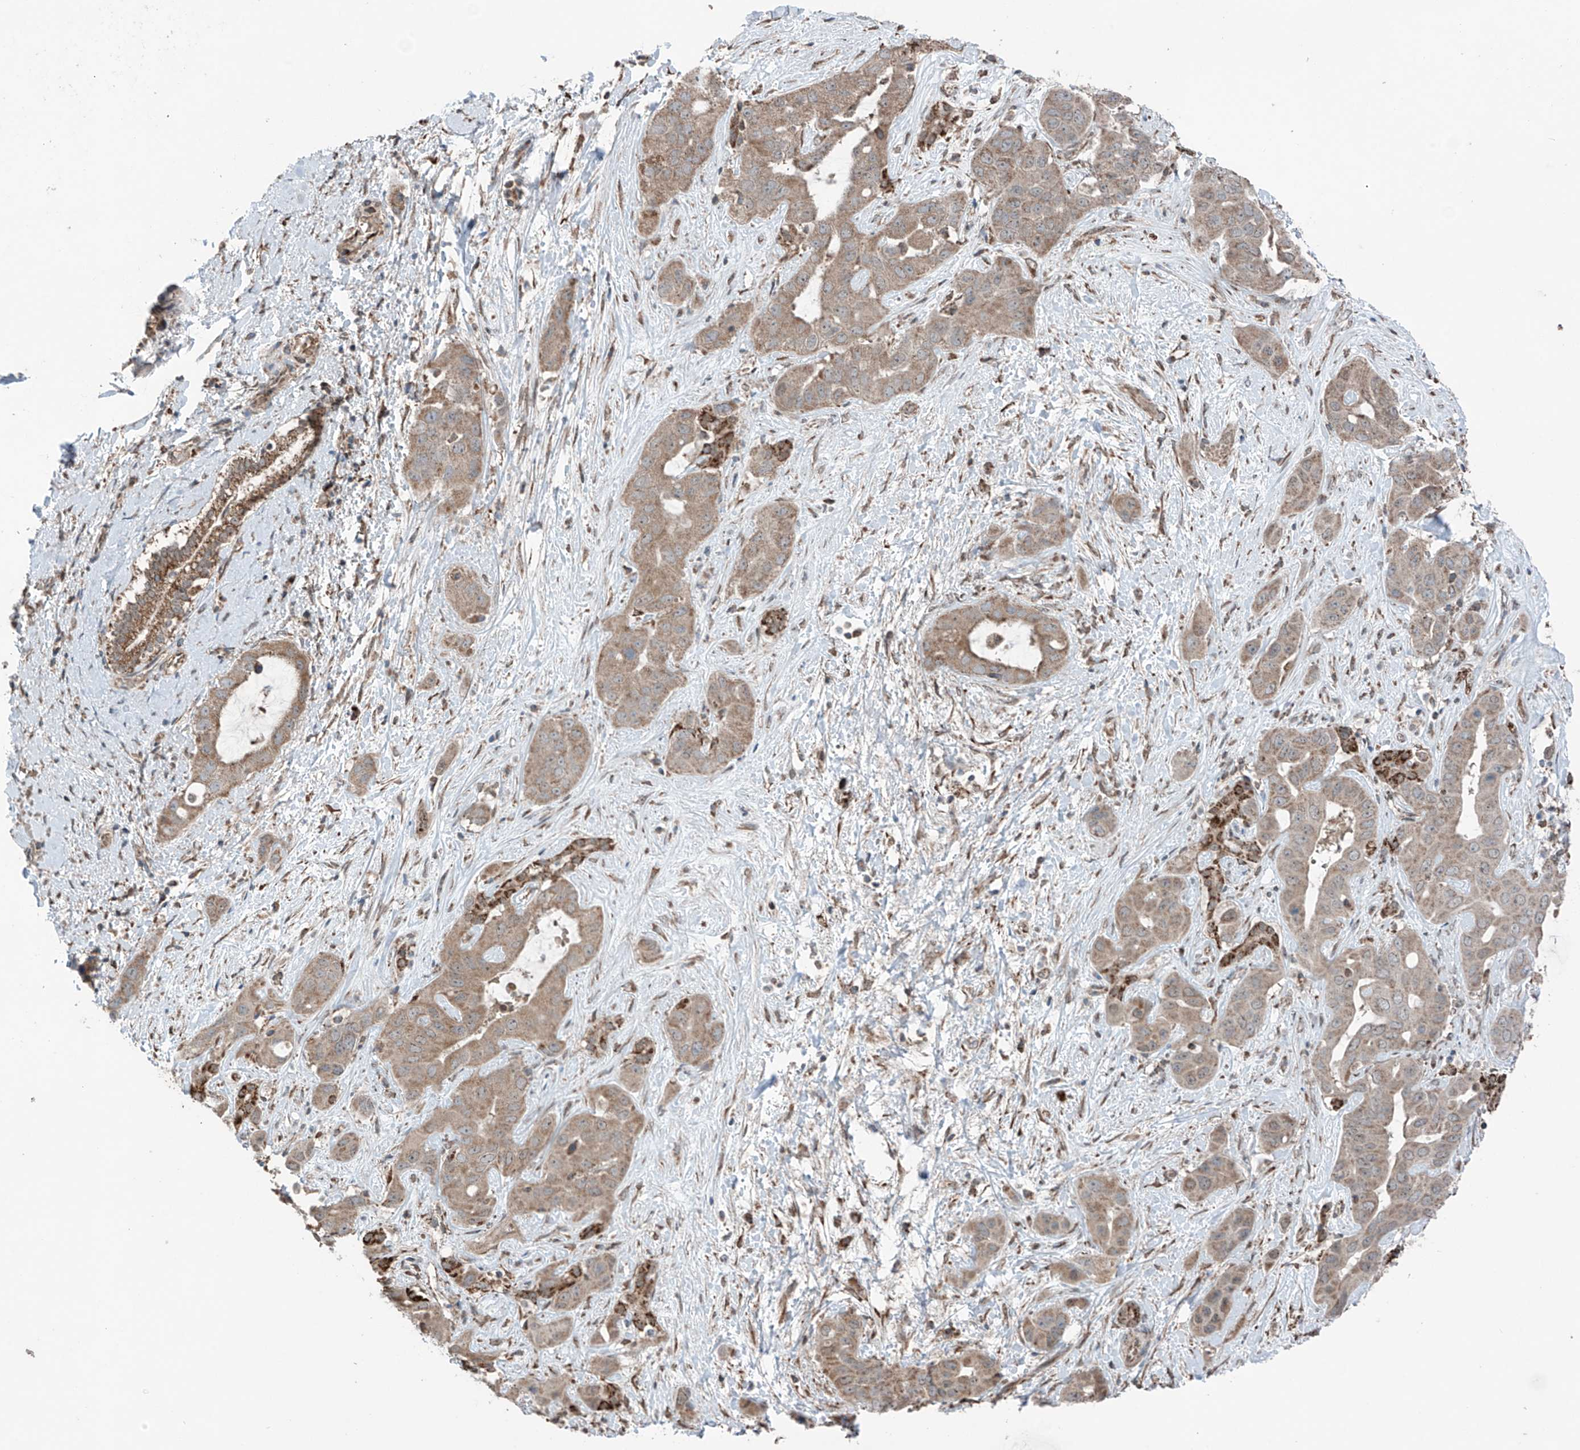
{"staining": {"intensity": "weak", "quantity": ">75%", "location": "cytoplasmic/membranous"}, "tissue": "liver cancer", "cell_type": "Tumor cells", "image_type": "cancer", "snomed": [{"axis": "morphology", "description": "Cholangiocarcinoma"}, {"axis": "topography", "description": "Liver"}], "caption": "Protein staining displays weak cytoplasmic/membranous expression in about >75% of tumor cells in liver cancer.", "gene": "SAMD3", "patient": {"sex": "female", "age": 52}}